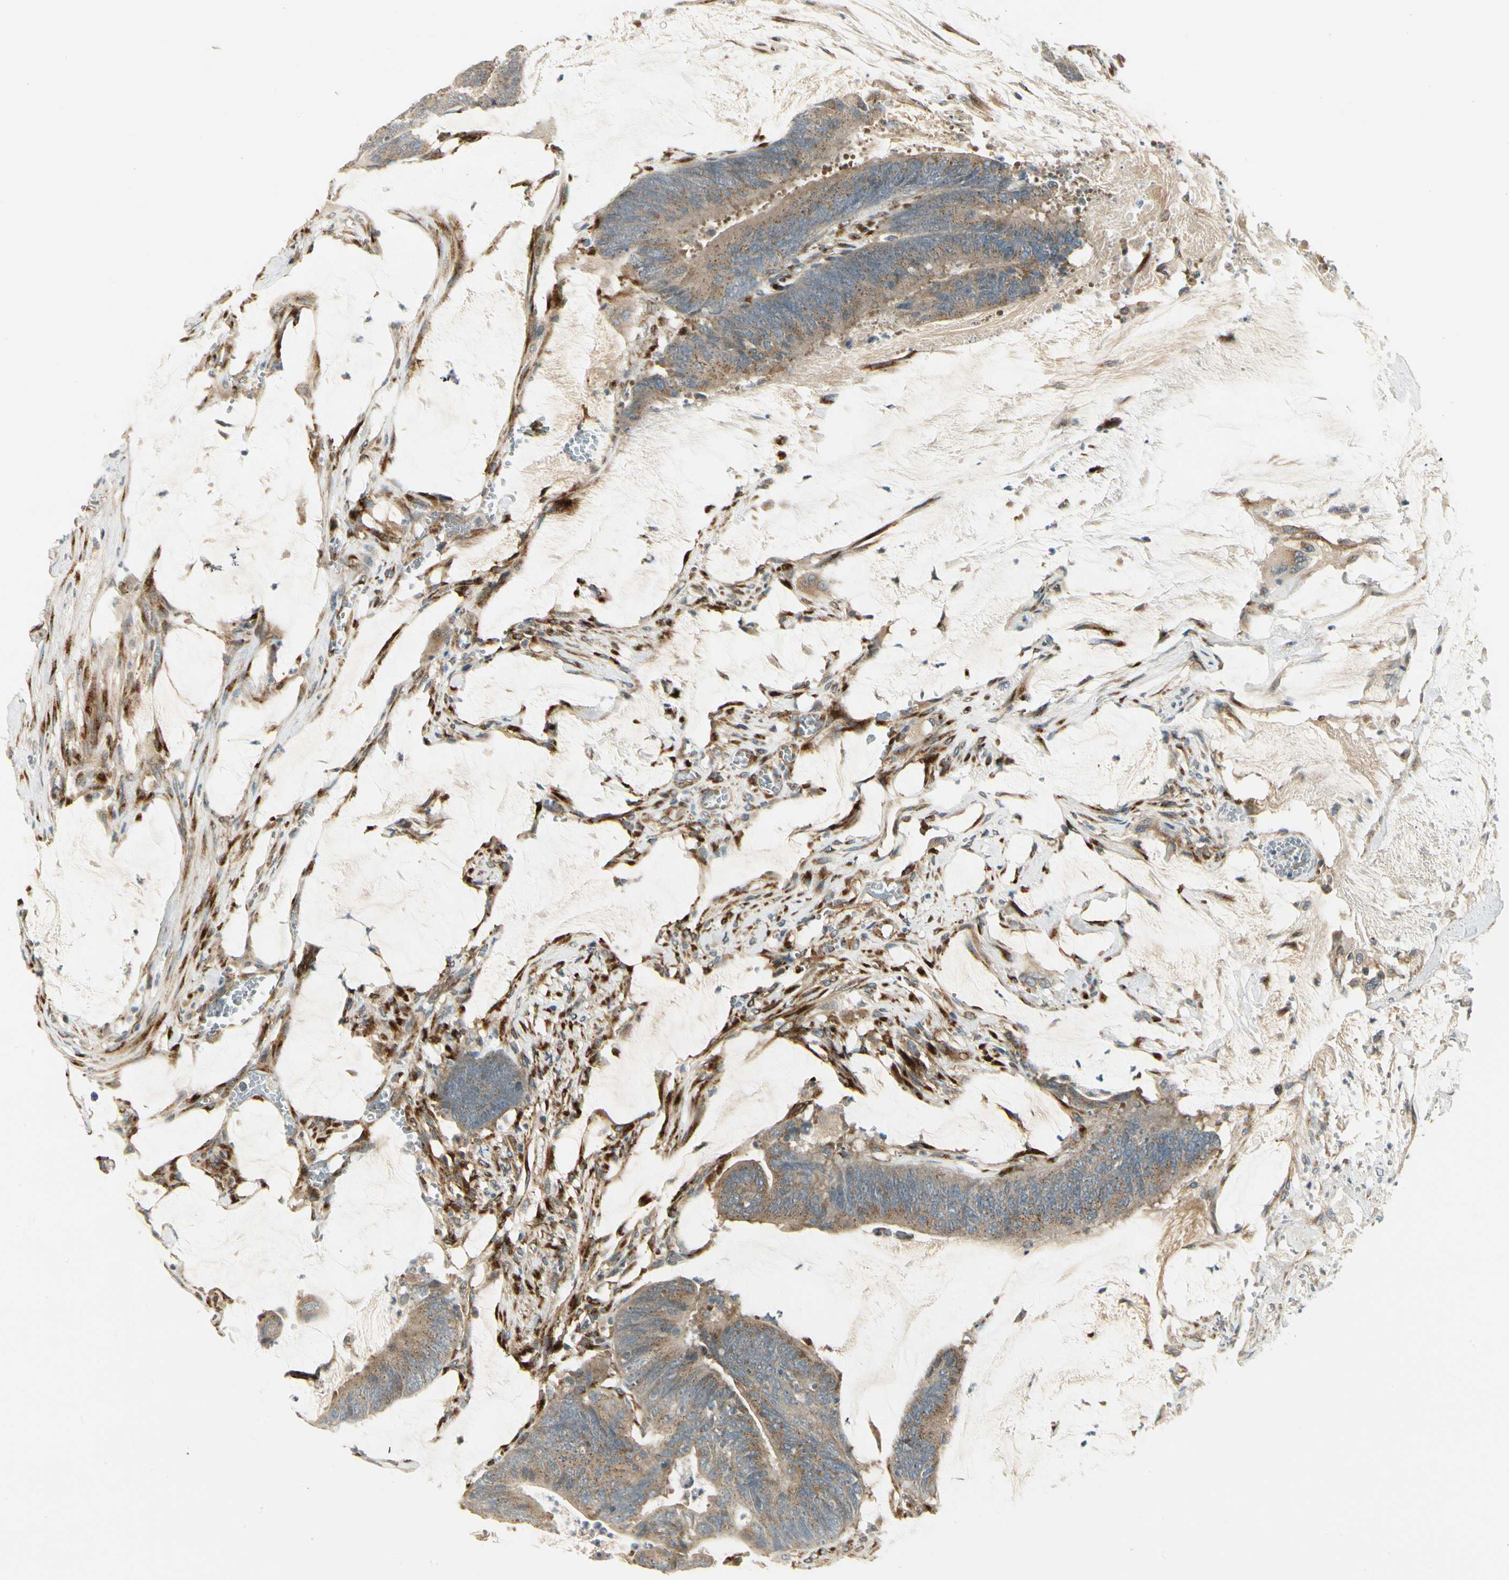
{"staining": {"intensity": "moderate", "quantity": ">75%", "location": "cytoplasmic/membranous"}, "tissue": "colorectal cancer", "cell_type": "Tumor cells", "image_type": "cancer", "snomed": [{"axis": "morphology", "description": "Adenocarcinoma, NOS"}, {"axis": "topography", "description": "Rectum"}], "caption": "Protein staining demonstrates moderate cytoplasmic/membranous staining in about >75% of tumor cells in adenocarcinoma (colorectal).", "gene": "MANSC1", "patient": {"sex": "female", "age": 66}}